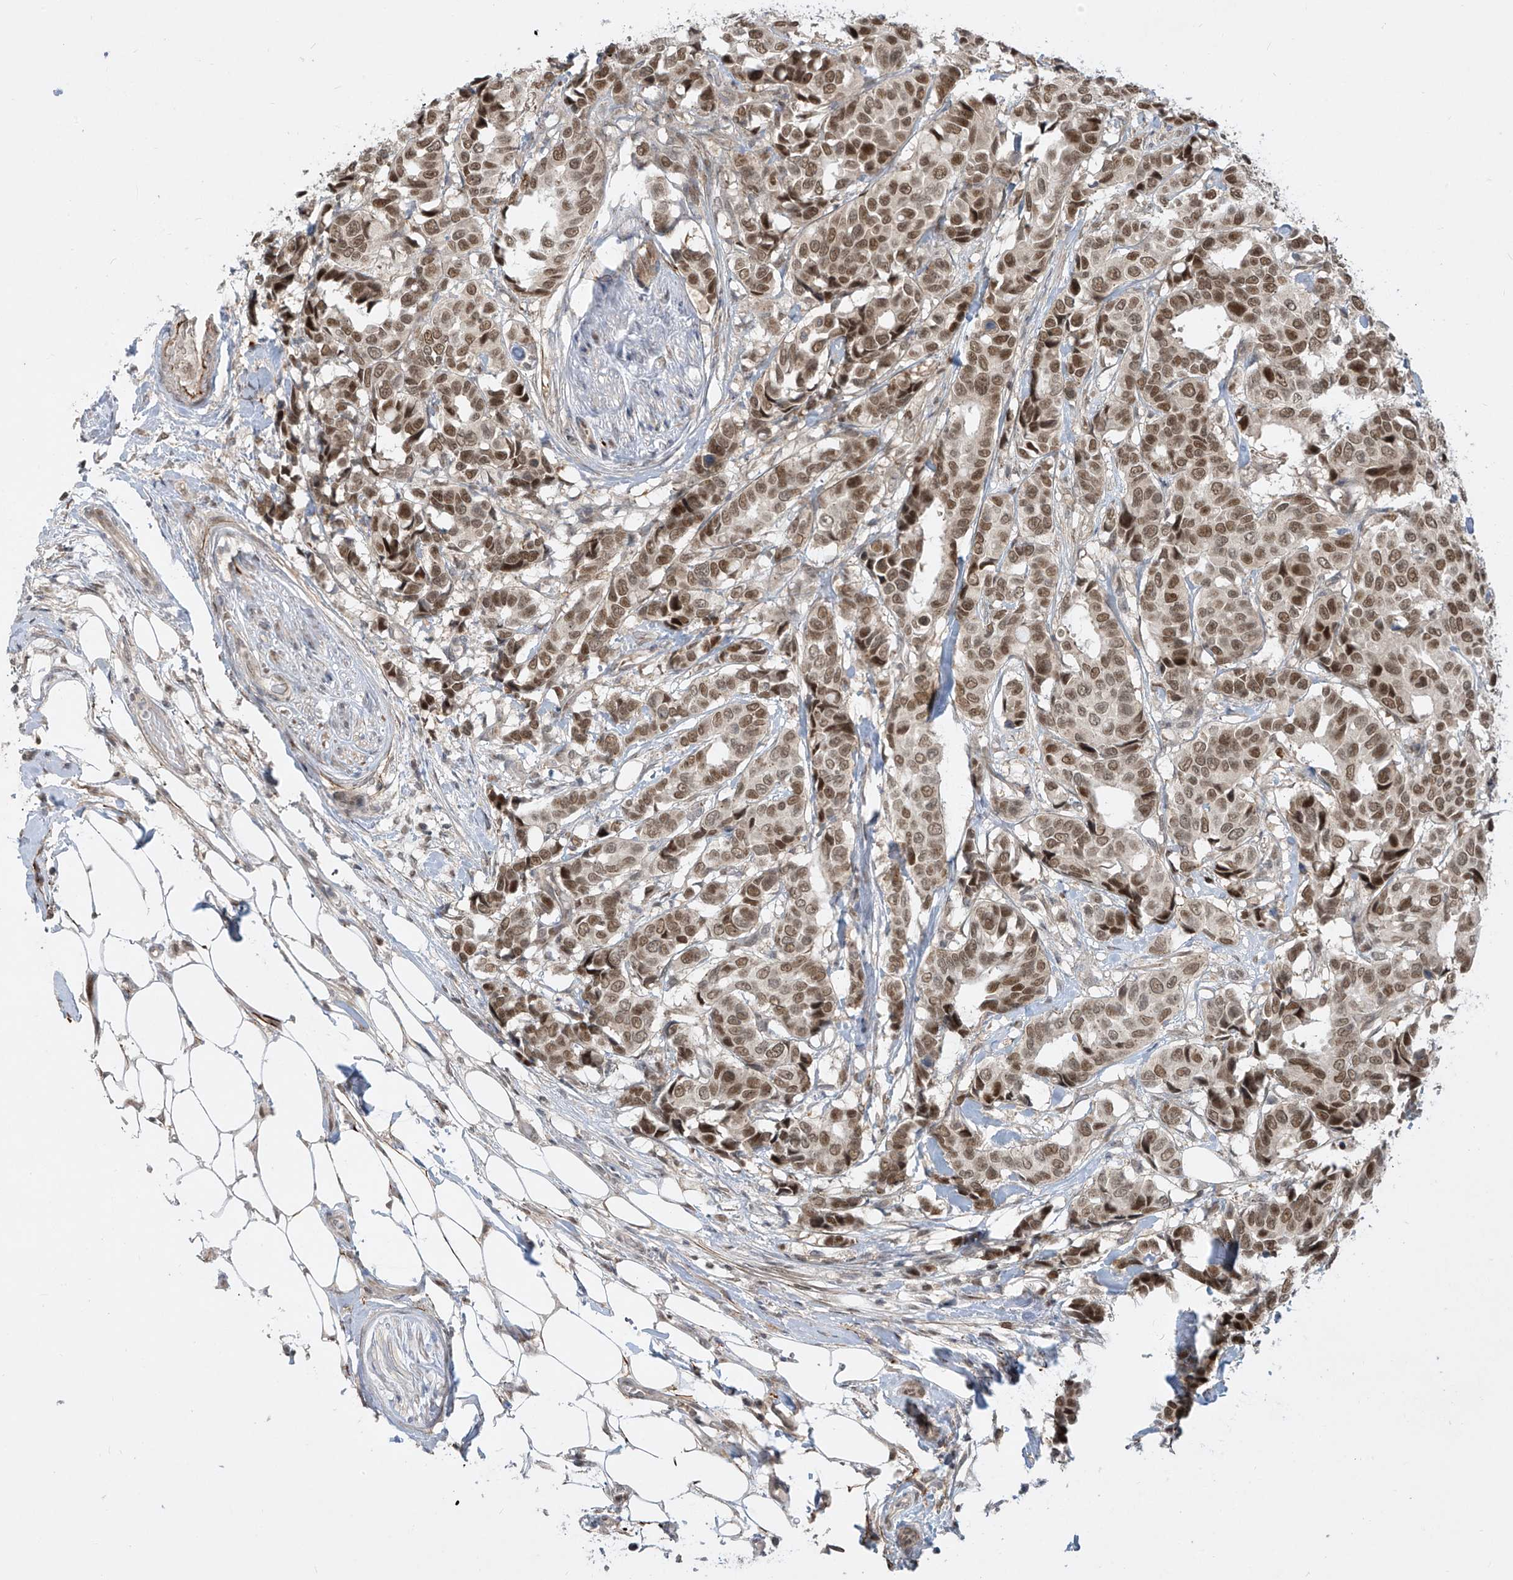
{"staining": {"intensity": "moderate", "quantity": ">75%", "location": "nuclear"}, "tissue": "breast cancer", "cell_type": "Tumor cells", "image_type": "cancer", "snomed": [{"axis": "morphology", "description": "Duct carcinoma"}, {"axis": "topography", "description": "Breast"}], "caption": "Intraductal carcinoma (breast) stained with a brown dye displays moderate nuclear positive expression in about >75% of tumor cells.", "gene": "LAGE3", "patient": {"sex": "female", "age": 87}}